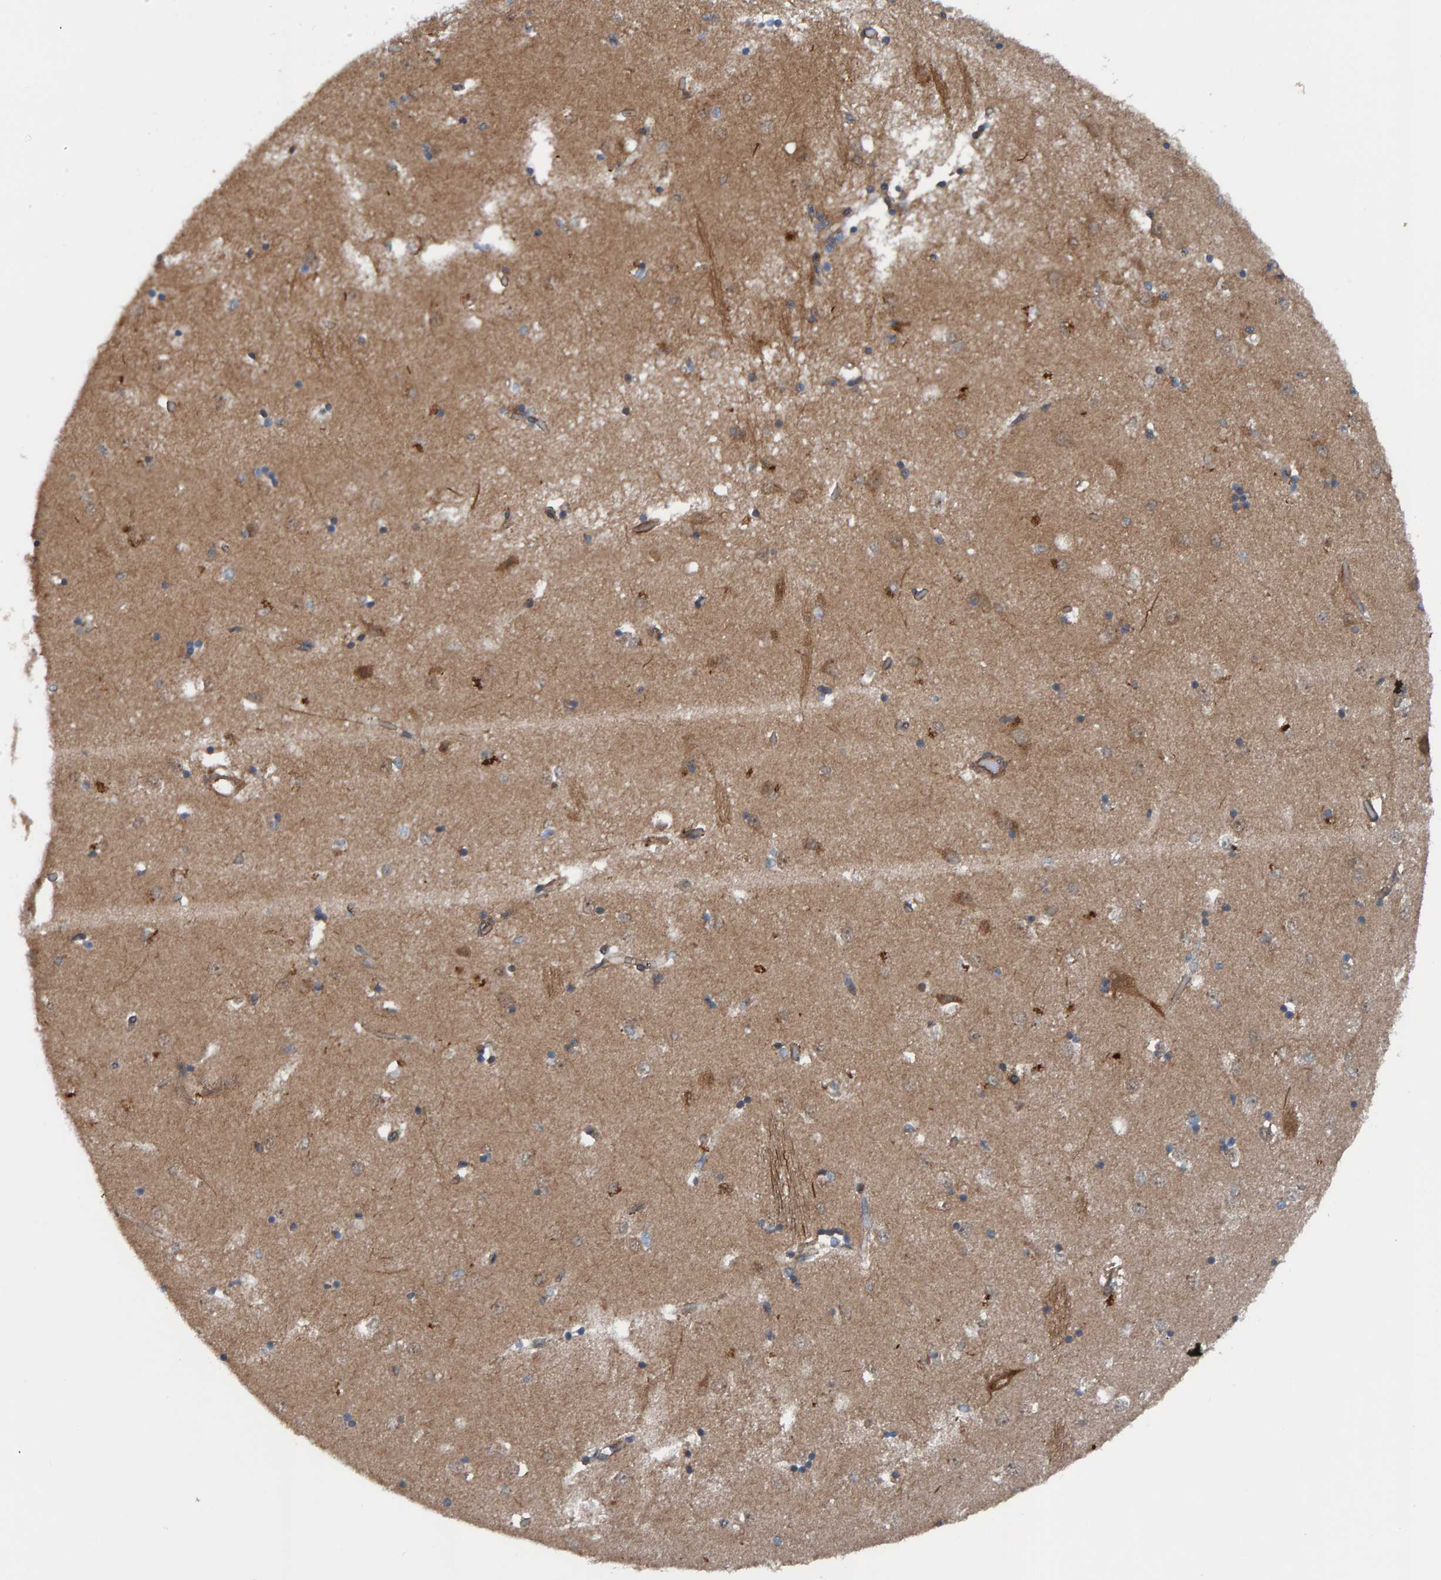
{"staining": {"intensity": "moderate", "quantity": "25%-75%", "location": "cytoplasmic/membranous"}, "tissue": "caudate", "cell_type": "Glial cells", "image_type": "normal", "snomed": [{"axis": "morphology", "description": "Normal tissue, NOS"}, {"axis": "topography", "description": "Lateral ventricle wall"}], "caption": "An image of human caudate stained for a protein demonstrates moderate cytoplasmic/membranous brown staining in glial cells. Nuclei are stained in blue.", "gene": "CUEDC1", "patient": {"sex": "male", "age": 45}}